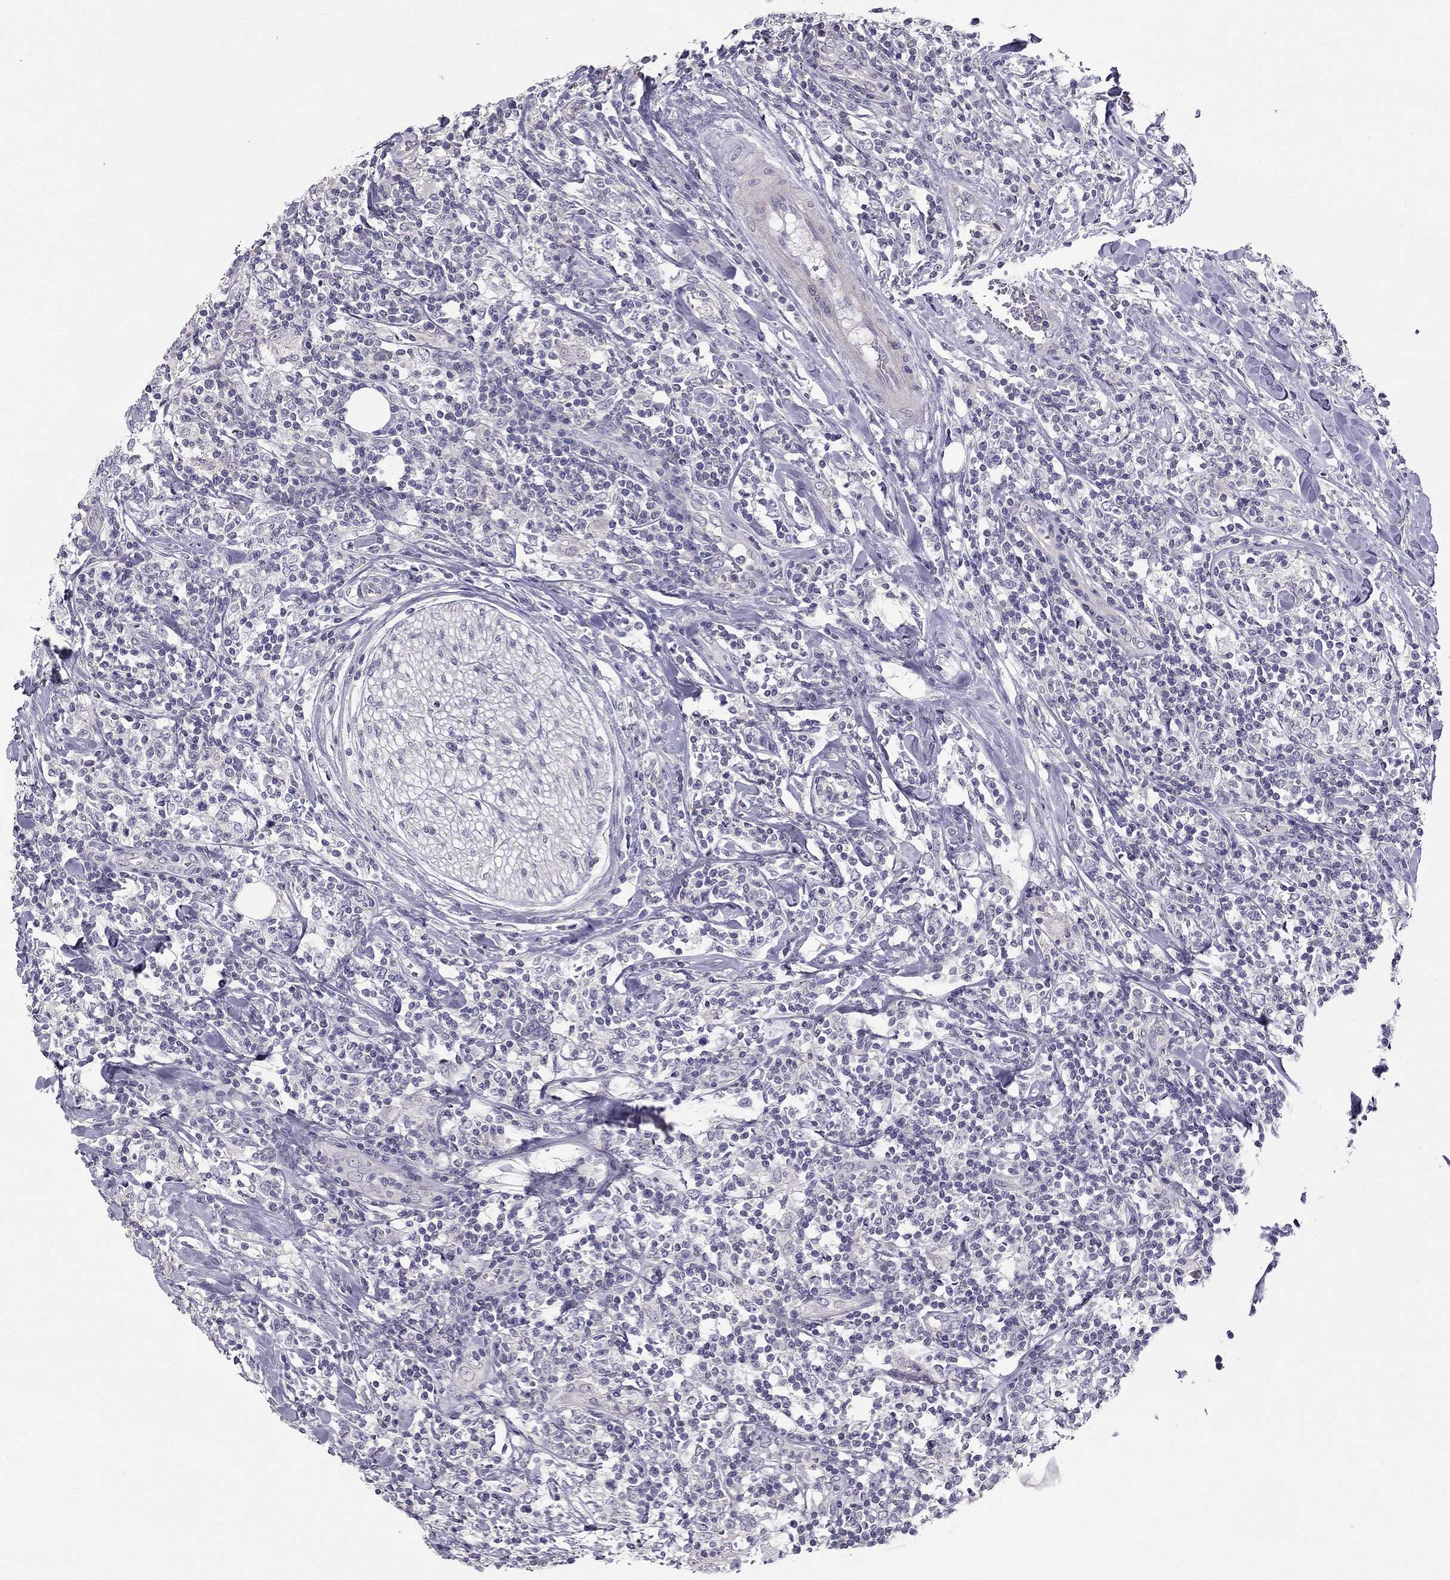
{"staining": {"intensity": "negative", "quantity": "none", "location": "none"}, "tissue": "lymphoma", "cell_type": "Tumor cells", "image_type": "cancer", "snomed": [{"axis": "morphology", "description": "Malignant lymphoma, non-Hodgkin's type, High grade"}, {"axis": "topography", "description": "Lymph node"}], "caption": "High power microscopy photomicrograph of an immunohistochemistry (IHC) micrograph of high-grade malignant lymphoma, non-Hodgkin's type, revealing no significant positivity in tumor cells.", "gene": "HSFX1", "patient": {"sex": "female", "age": 84}}